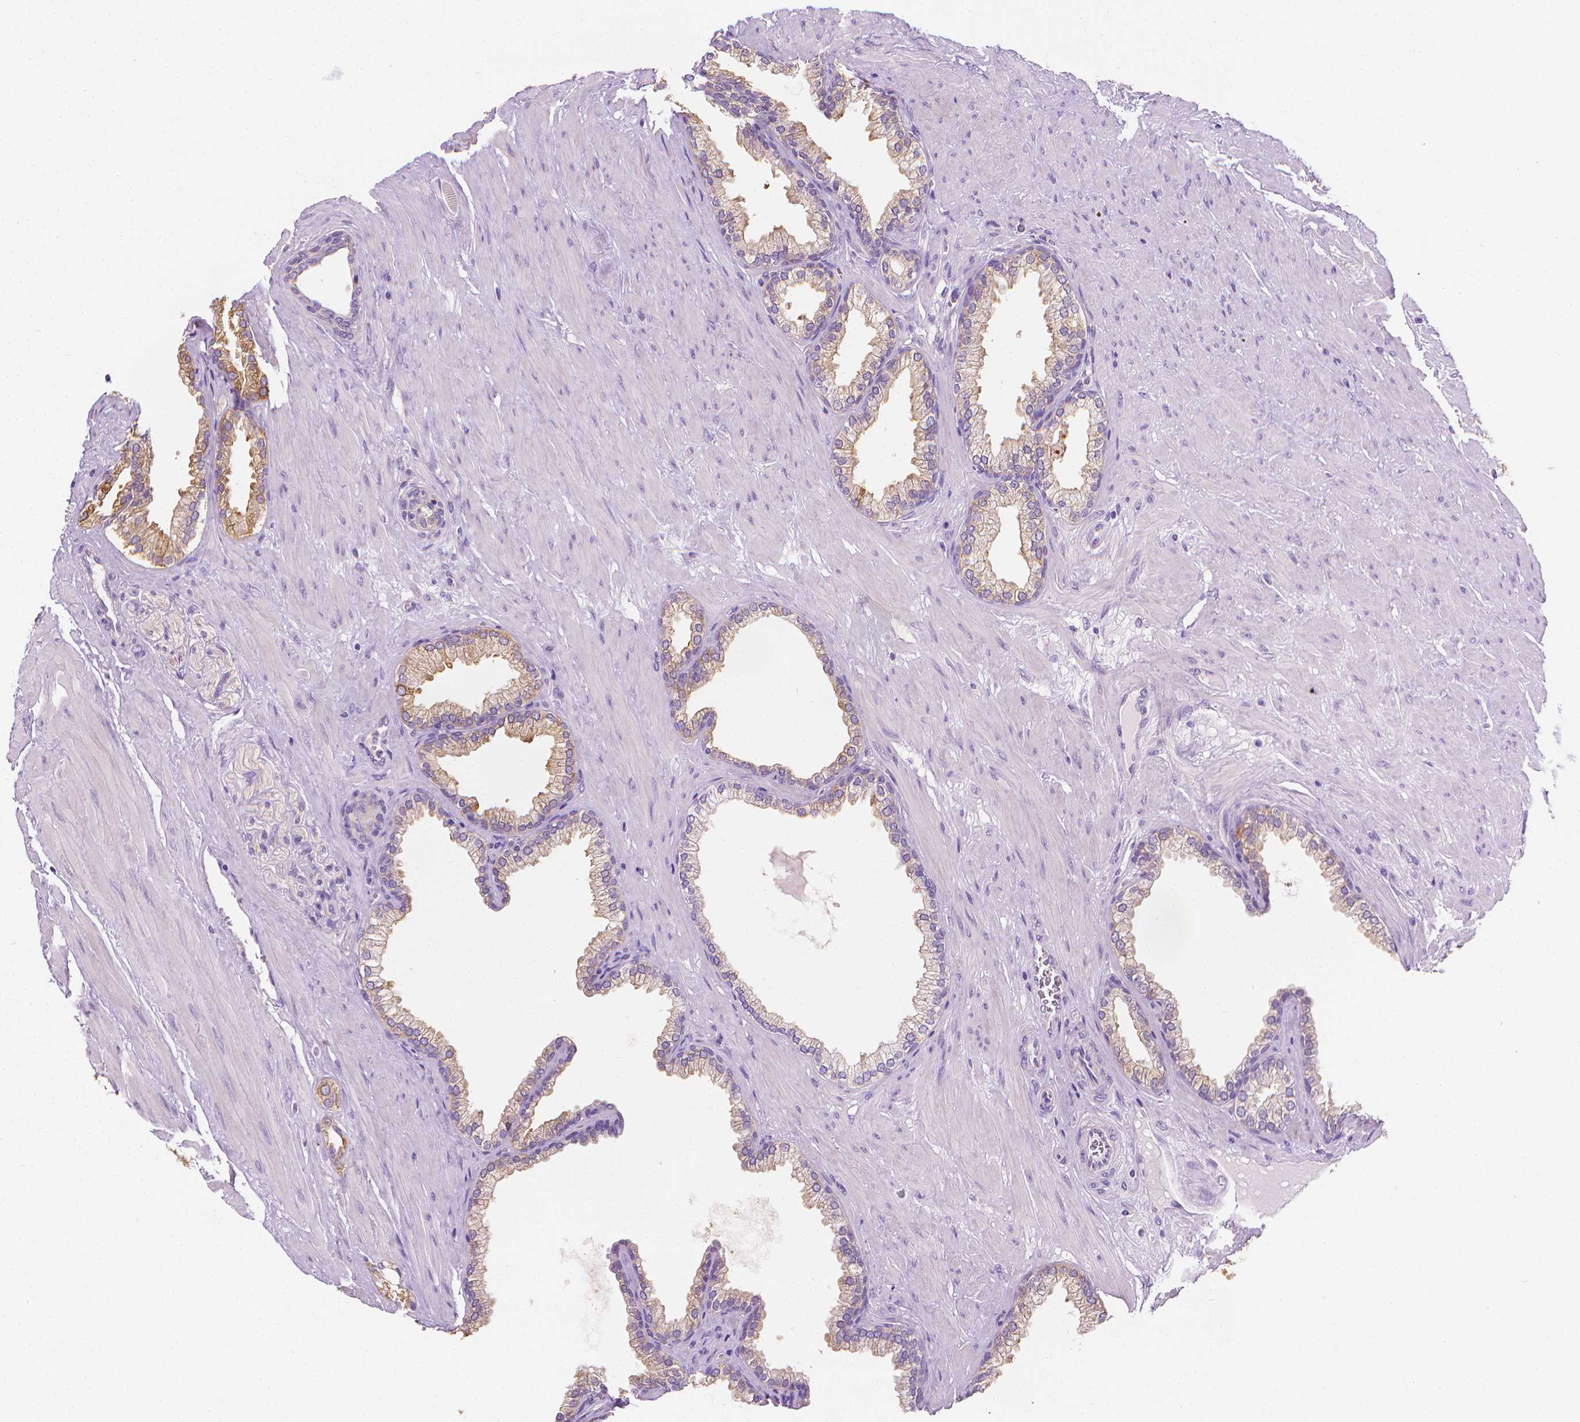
{"staining": {"intensity": "weak", "quantity": "<25%", "location": "cytoplasmic/membranous"}, "tissue": "prostate cancer", "cell_type": "Tumor cells", "image_type": "cancer", "snomed": [{"axis": "morphology", "description": "Adenocarcinoma, High grade"}, {"axis": "topography", "description": "Prostate"}], "caption": "A micrograph of prostate cancer stained for a protein exhibits no brown staining in tumor cells. (DAB (3,3'-diaminobenzidine) immunohistochemistry (IHC), high magnification).", "gene": "FASN", "patient": {"sex": "male", "age": 68}}